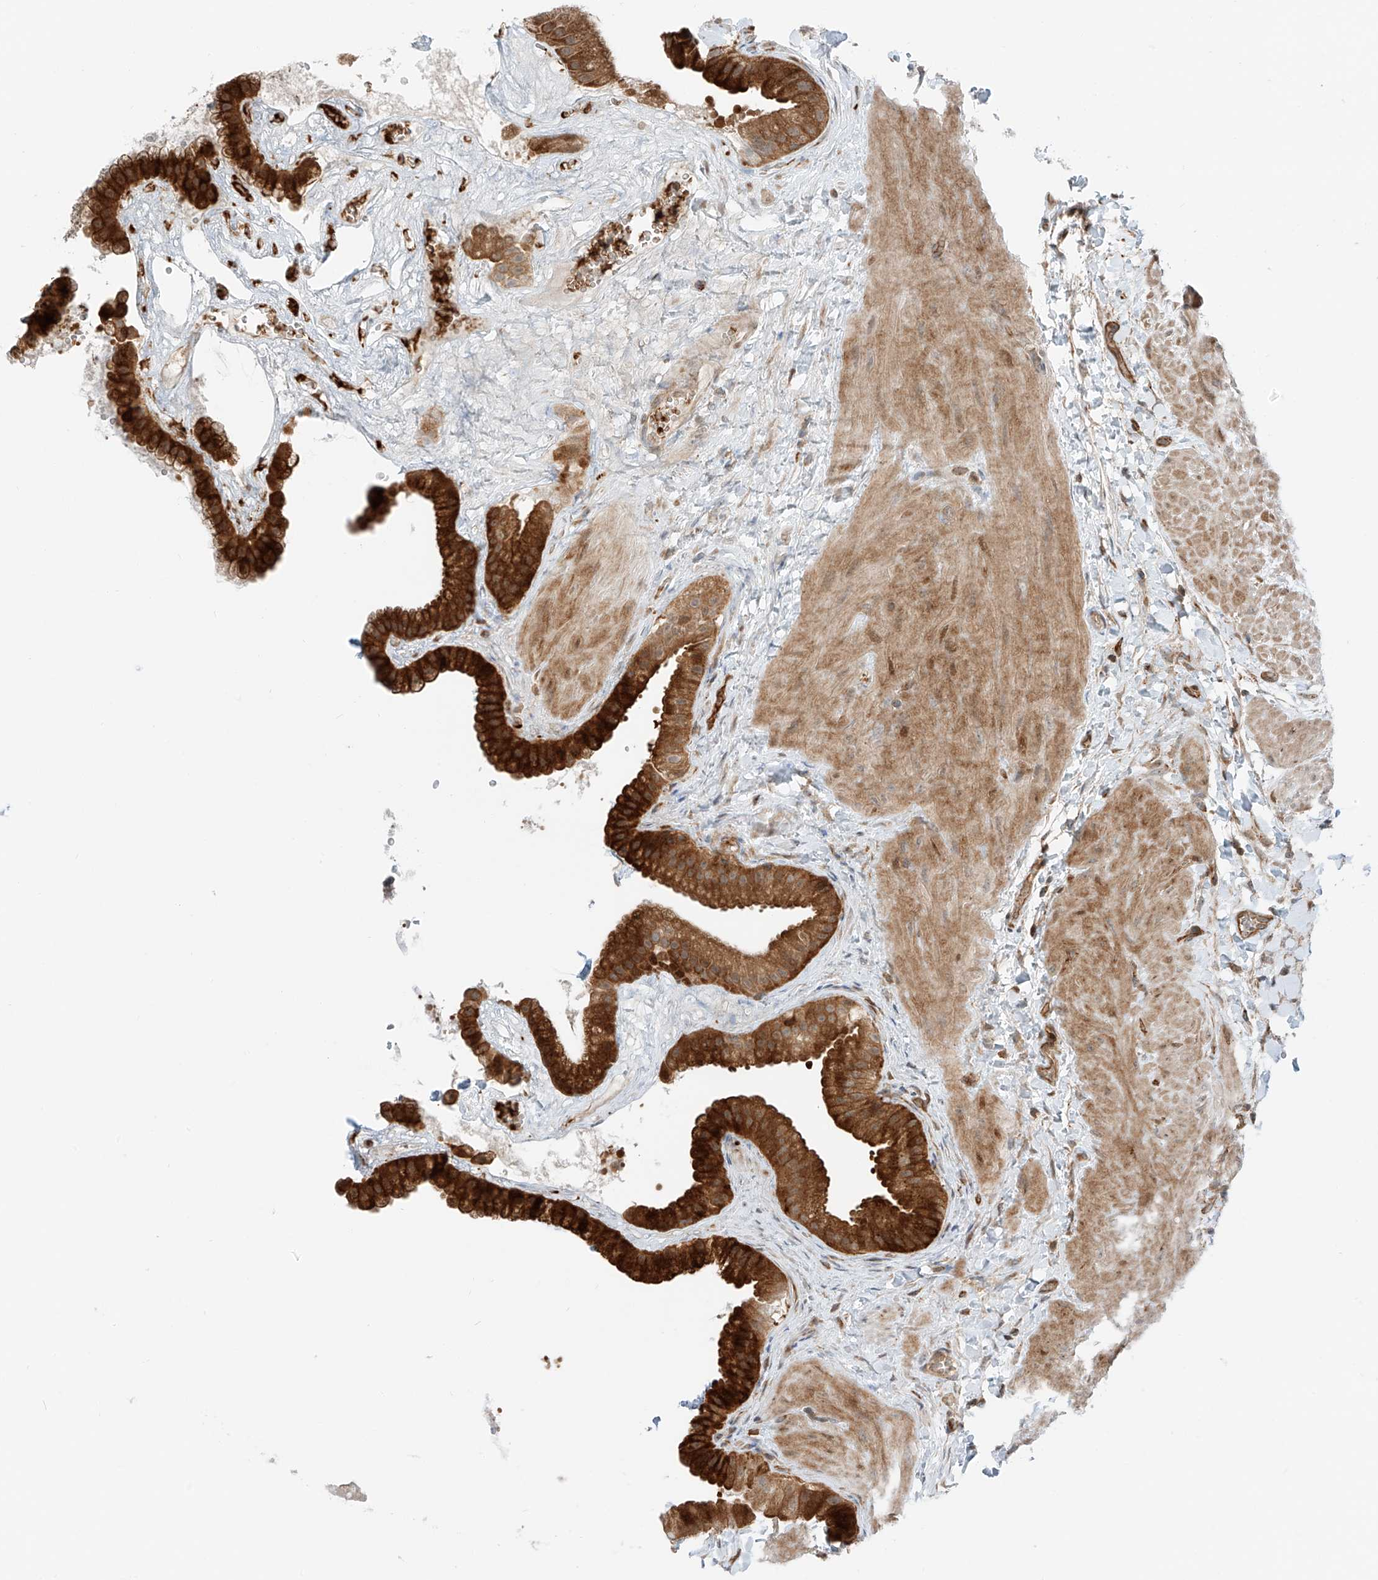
{"staining": {"intensity": "strong", "quantity": "25%-75%", "location": "cytoplasmic/membranous"}, "tissue": "gallbladder", "cell_type": "Glandular cells", "image_type": "normal", "snomed": [{"axis": "morphology", "description": "Normal tissue, NOS"}, {"axis": "topography", "description": "Gallbladder"}], "caption": "A high amount of strong cytoplasmic/membranous expression is appreciated in about 25%-75% of glandular cells in unremarkable gallbladder.", "gene": "USP48", "patient": {"sex": "male", "age": 55}}